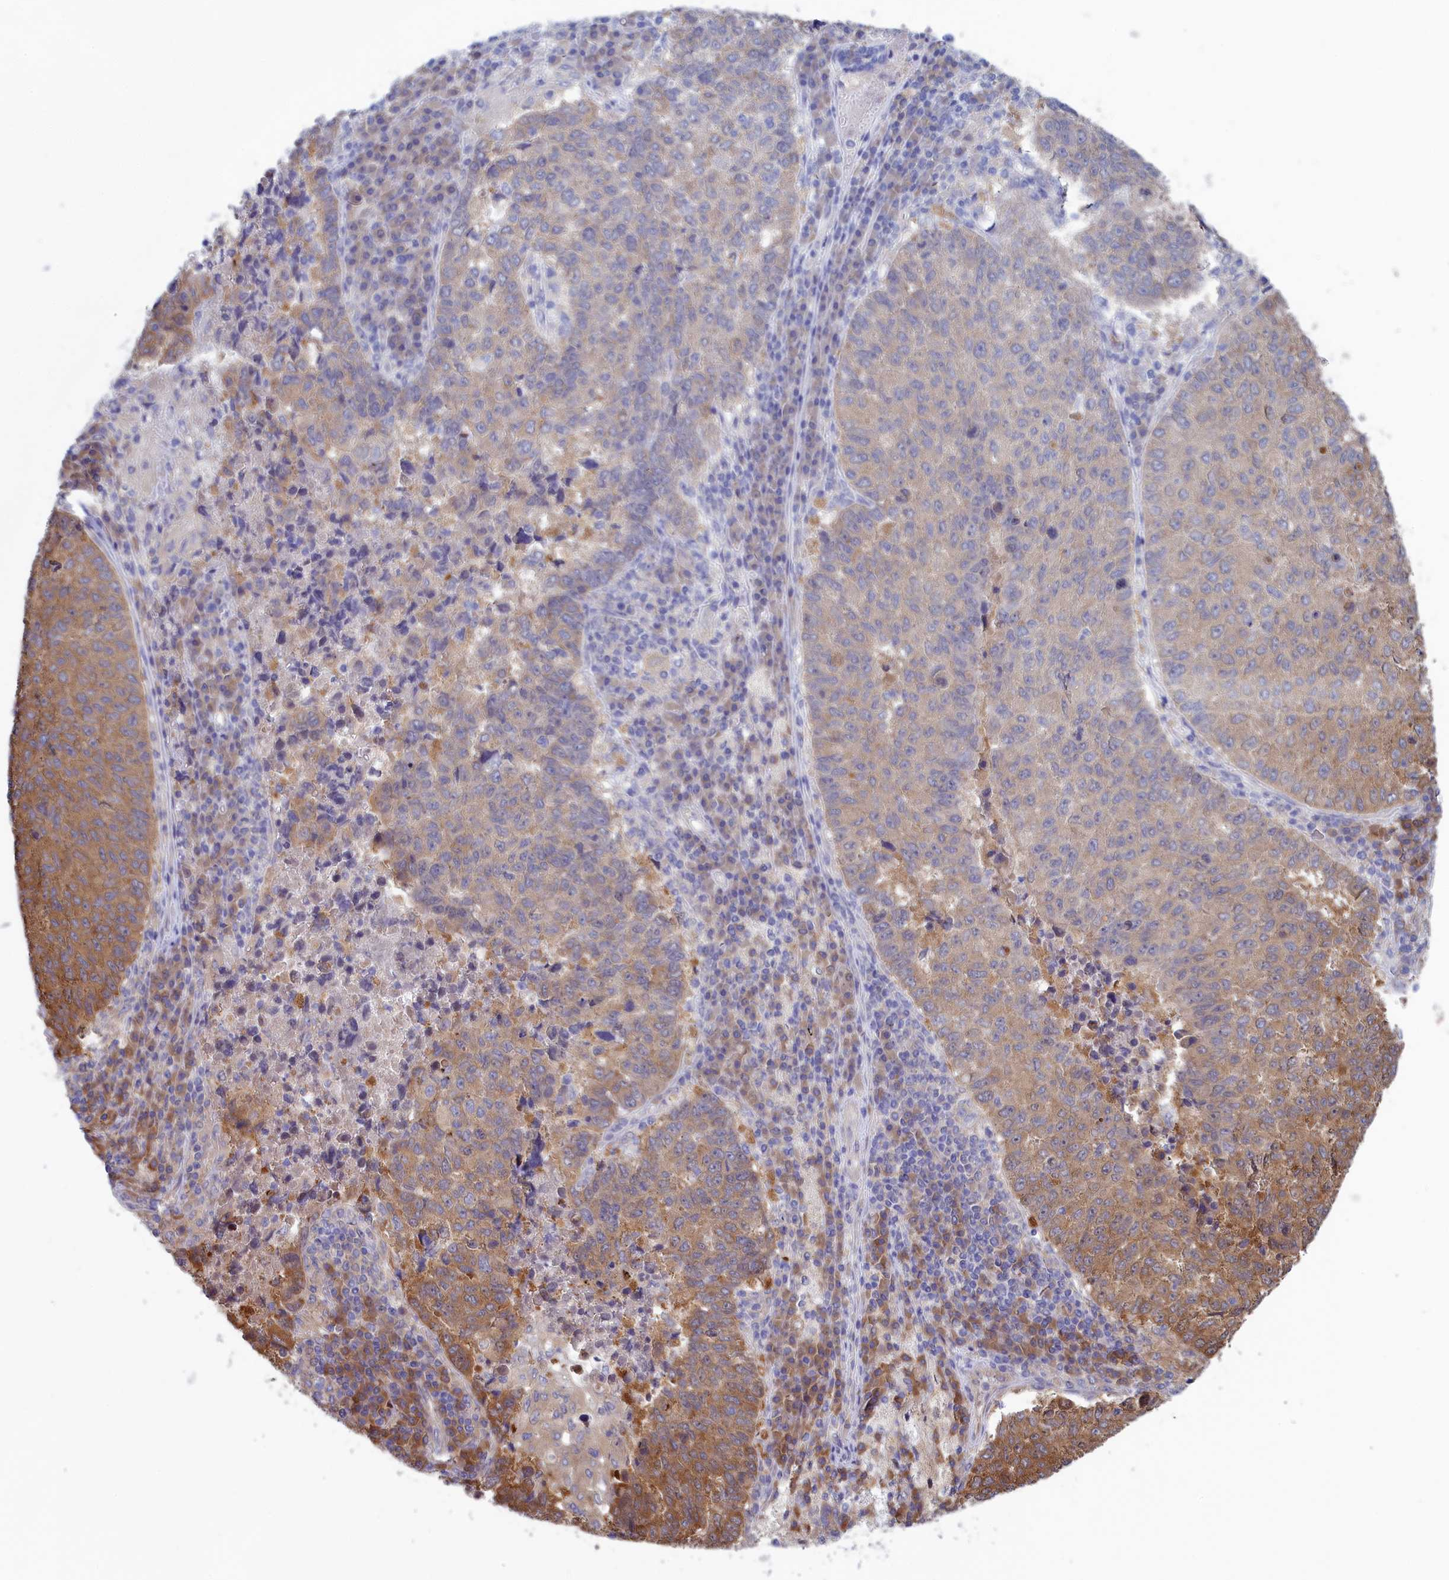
{"staining": {"intensity": "moderate", "quantity": "<25%", "location": "cytoplasmic/membranous"}, "tissue": "lung cancer", "cell_type": "Tumor cells", "image_type": "cancer", "snomed": [{"axis": "morphology", "description": "Squamous cell carcinoma, NOS"}, {"axis": "topography", "description": "Lung"}], "caption": "Tumor cells reveal low levels of moderate cytoplasmic/membranous staining in approximately <25% of cells in human lung cancer.", "gene": "SYNDIG1L", "patient": {"sex": "male", "age": 73}}